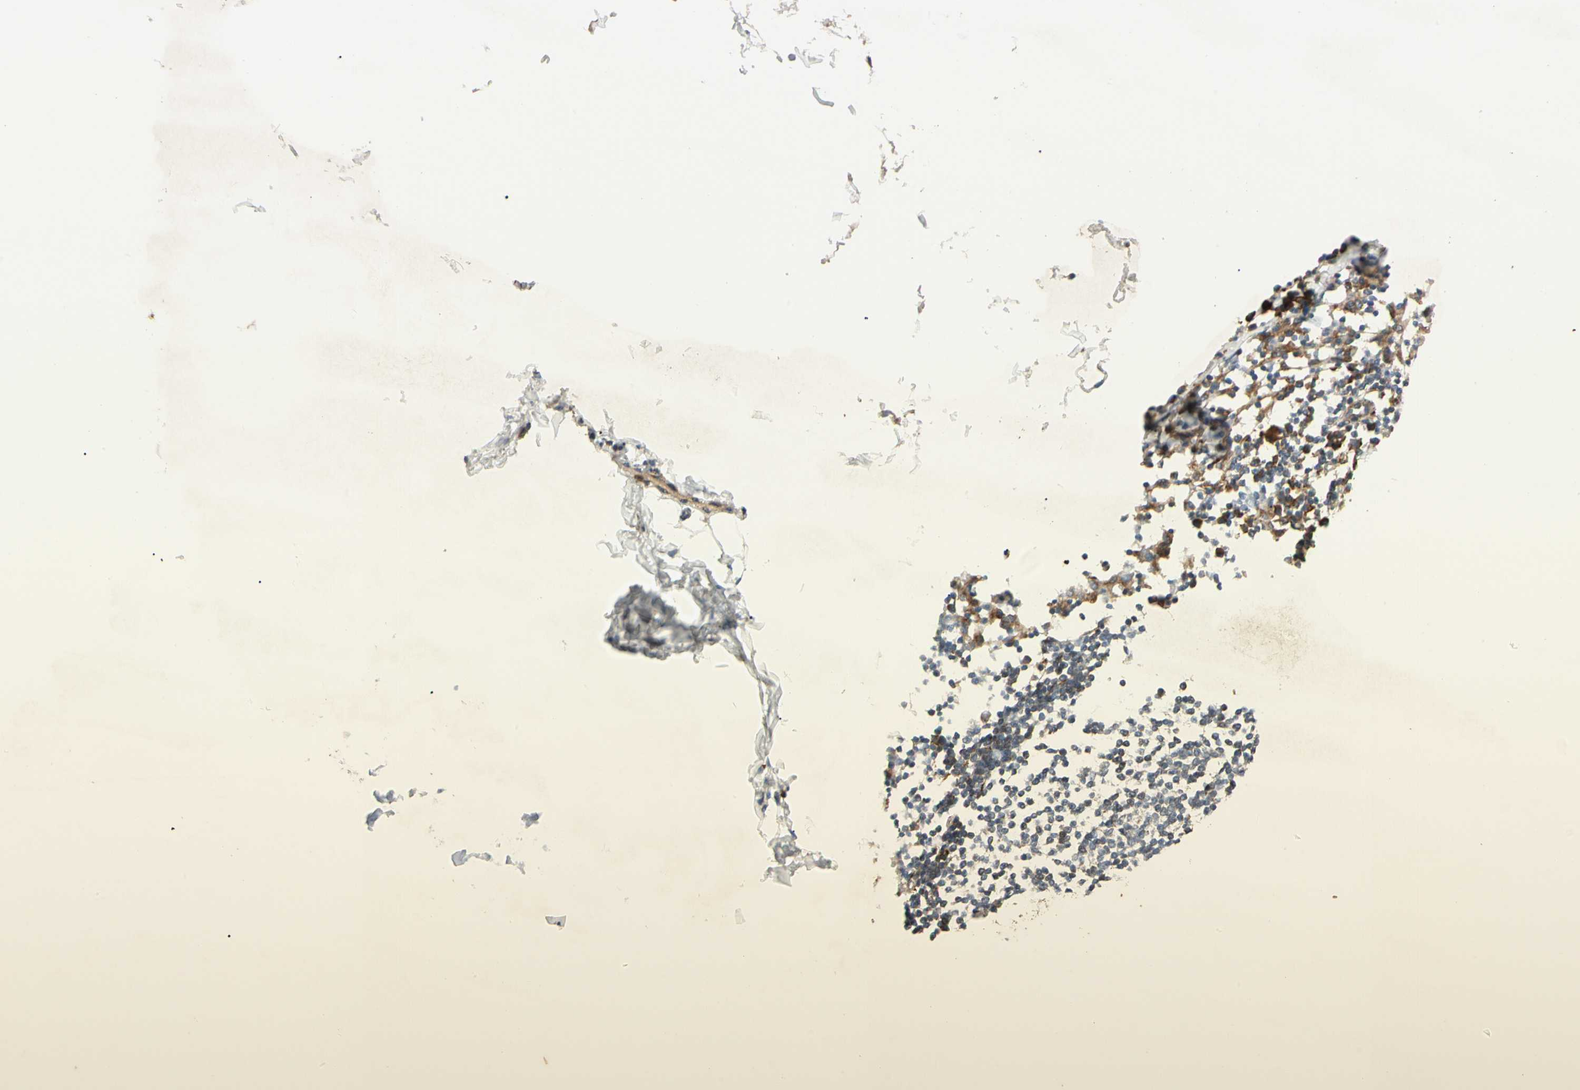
{"staining": {"intensity": "weak", "quantity": "<25%", "location": "cytoplasmic/membranous"}, "tissue": "adipose tissue", "cell_type": "Adipocytes", "image_type": "normal", "snomed": [{"axis": "morphology", "description": "Normal tissue, NOS"}, {"axis": "topography", "description": "Cartilage tissue"}, {"axis": "topography", "description": "Bronchus"}], "caption": "Immunohistochemistry histopathology image of benign adipose tissue stained for a protein (brown), which reveals no expression in adipocytes.", "gene": "MRPL9", "patient": {"sex": "female", "age": 73}}